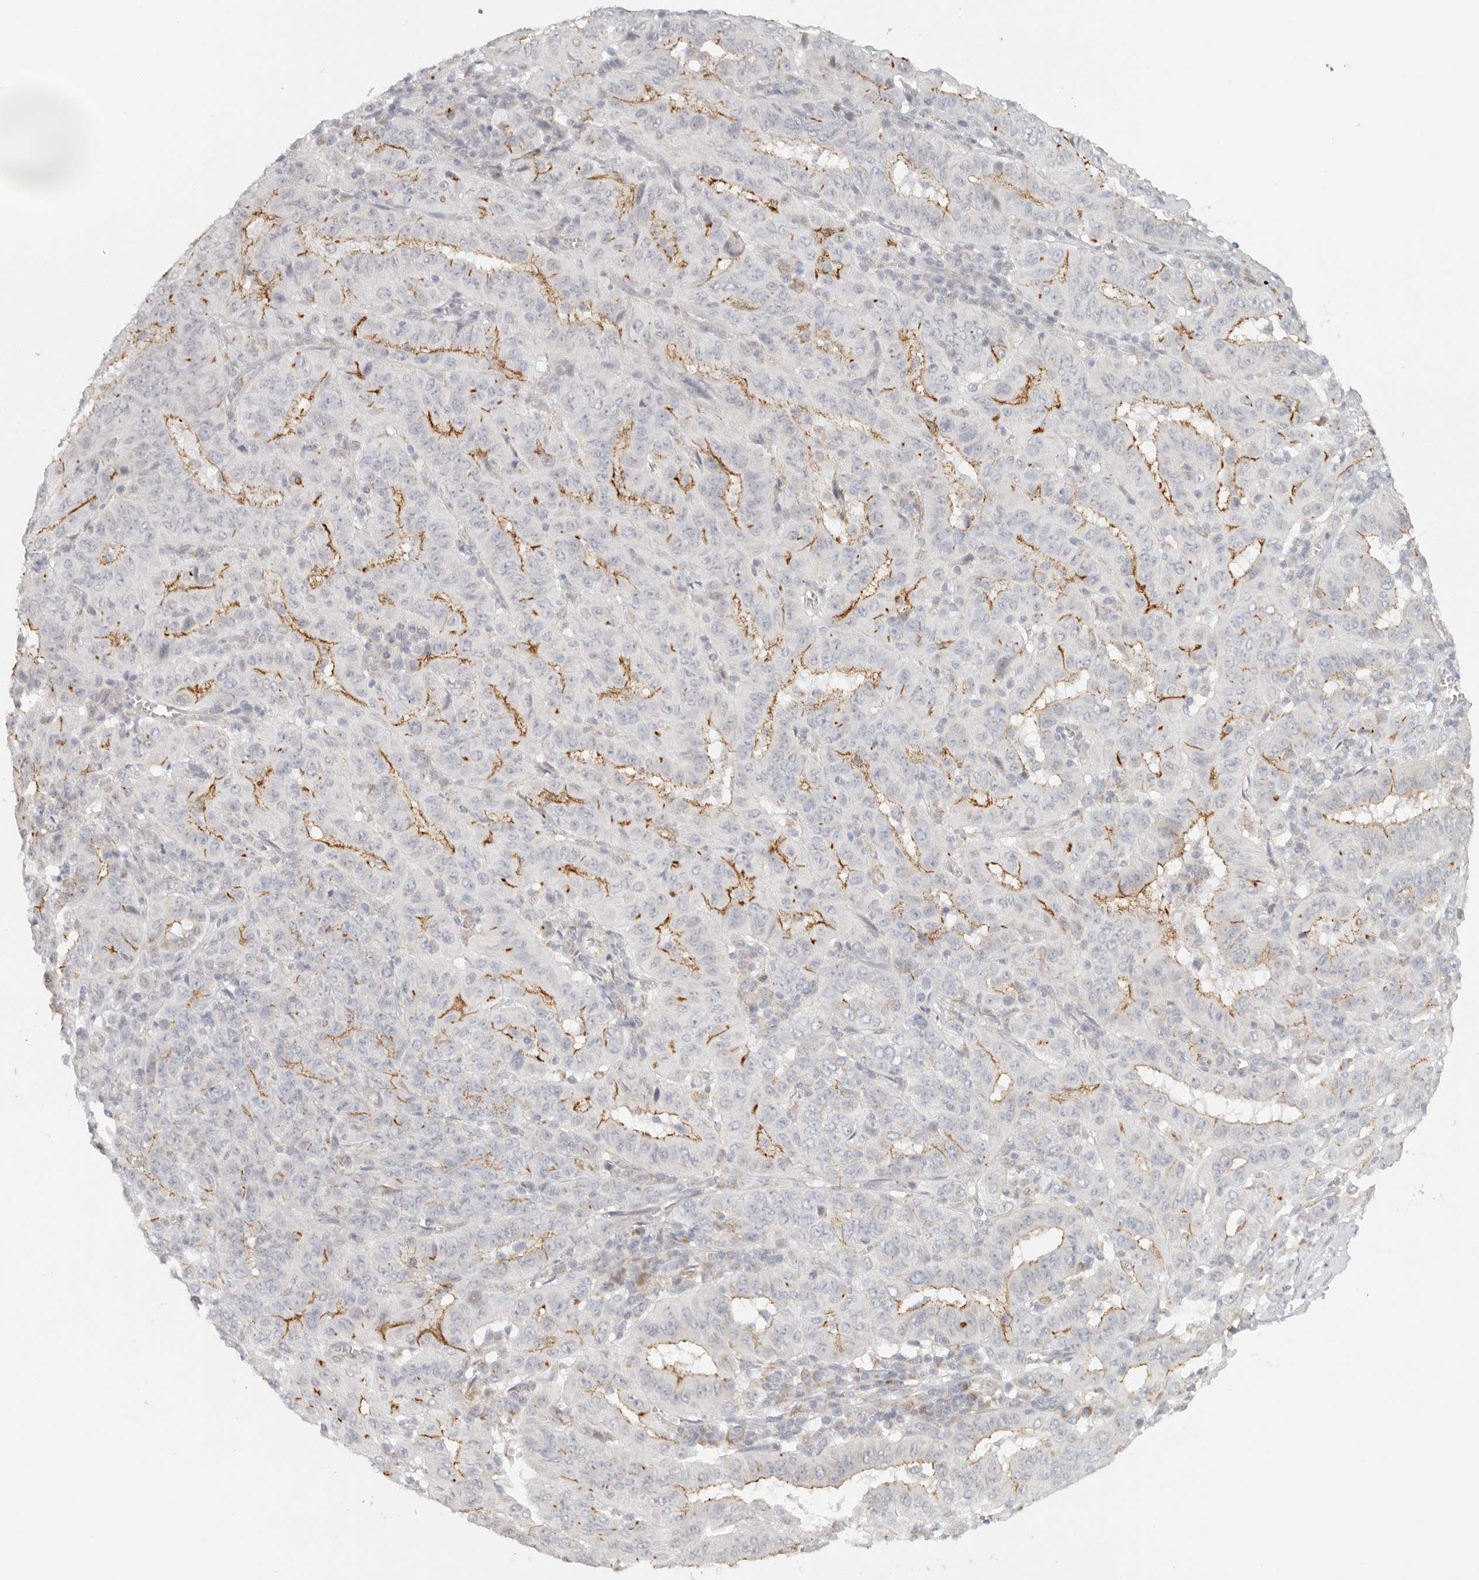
{"staining": {"intensity": "moderate", "quantity": "25%-75%", "location": "cytoplasmic/membranous"}, "tissue": "pancreatic cancer", "cell_type": "Tumor cells", "image_type": "cancer", "snomed": [{"axis": "morphology", "description": "Adenocarcinoma, NOS"}, {"axis": "topography", "description": "Pancreas"}], "caption": "Protein staining by immunohistochemistry displays moderate cytoplasmic/membranous staining in about 25%-75% of tumor cells in pancreatic cancer (adenocarcinoma).", "gene": "KDF1", "patient": {"sex": "male", "age": 63}}